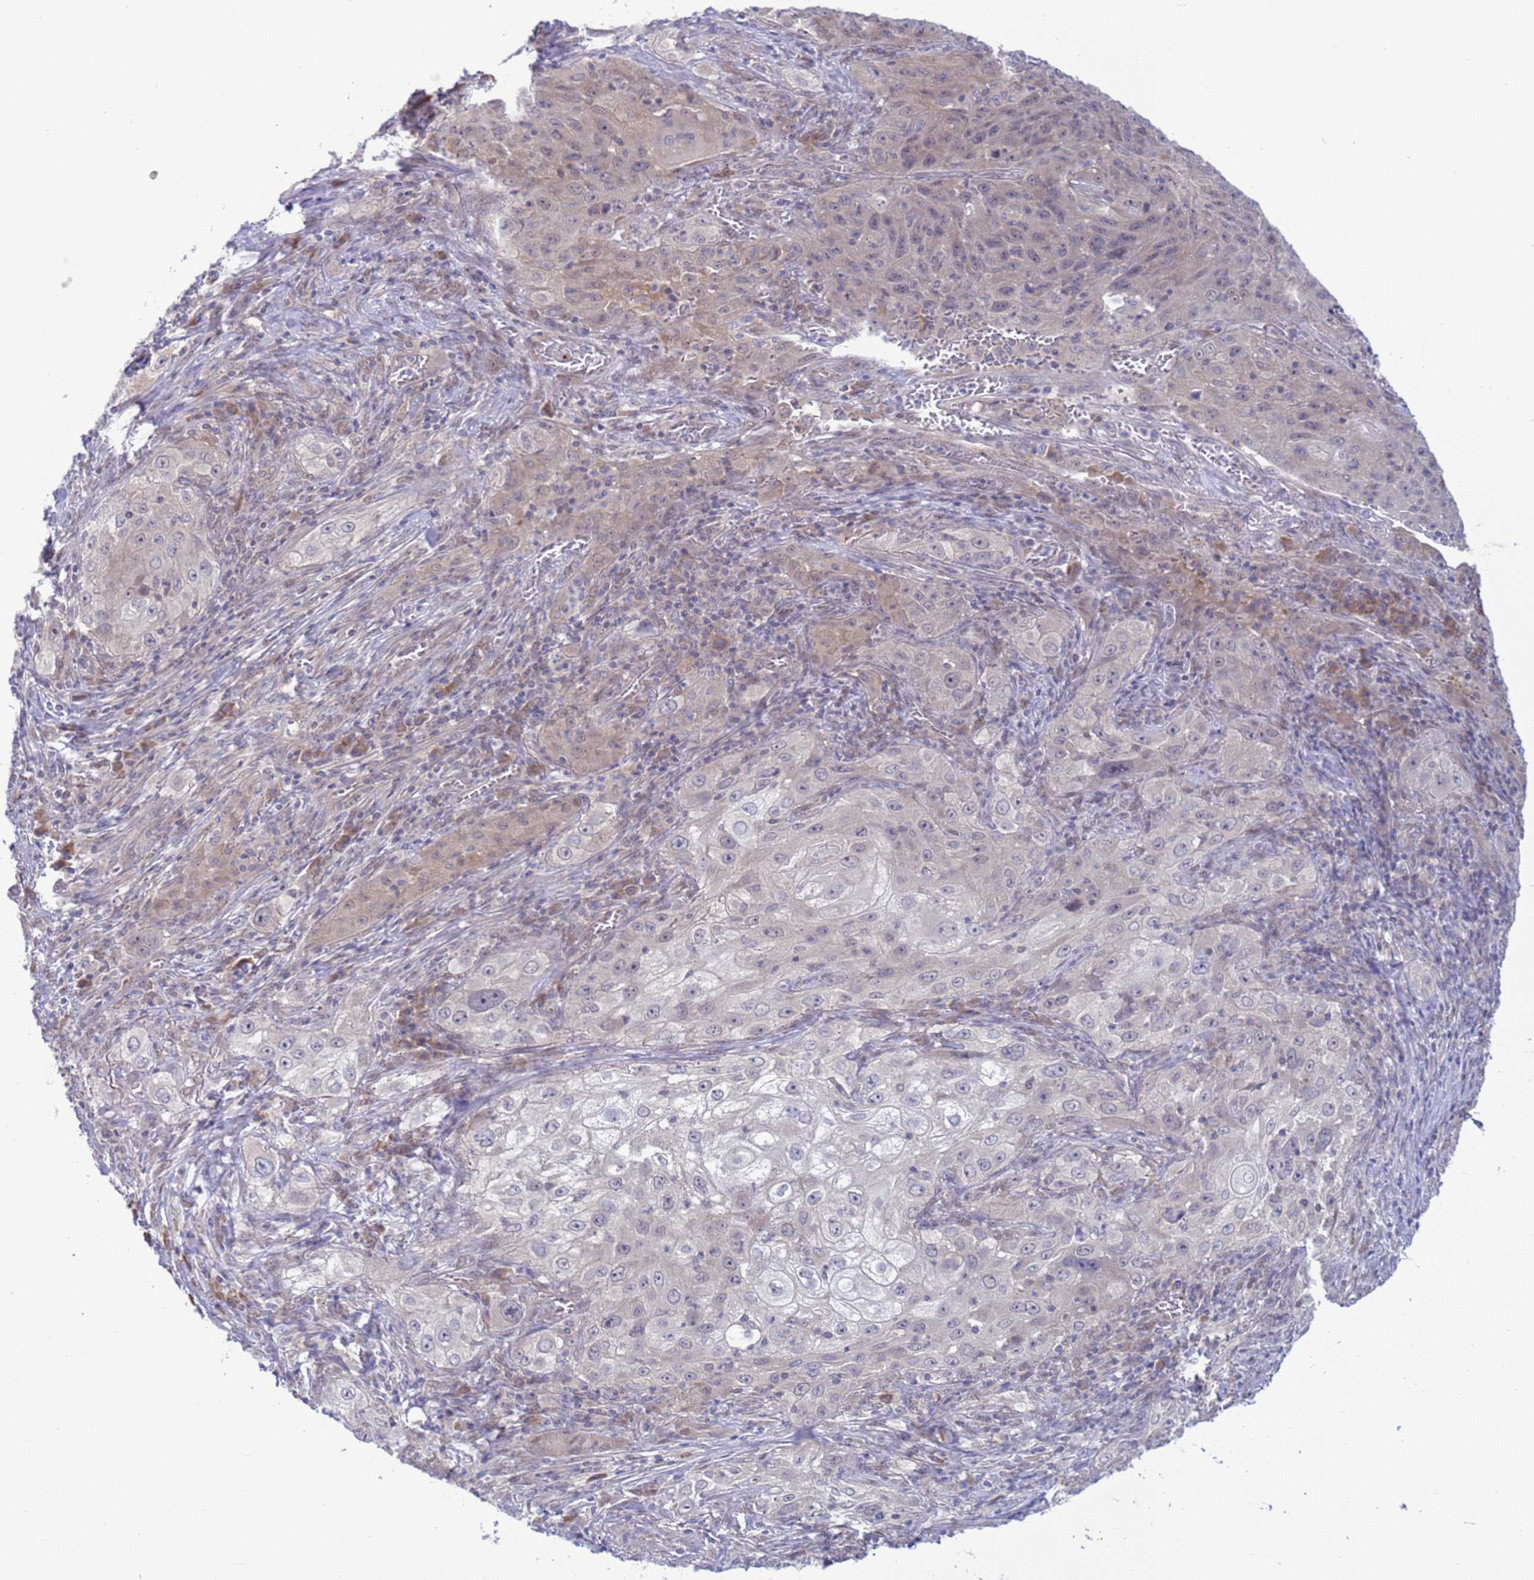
{"staining": {"intensity": "weak", "quantity": "25%-75%", "location": "cytoplasmic/membranous"}, "tissue": "lung cancer", "cell_type": "Tumor cells", "image_type": "cancer", "snomed": [{"axis": "morphology", "description": "Squamous cell carcinoma, NOS"}, {"axis": "topography", "description": "Lung"}], "caption": "Protein staining of lung cancer tissue displays weak cytoplasmic/membranous expression in approximately 25%-75% of tumor cells.", "gene": "ZNF461", "patient": {"sex": "female", "age": 69}}